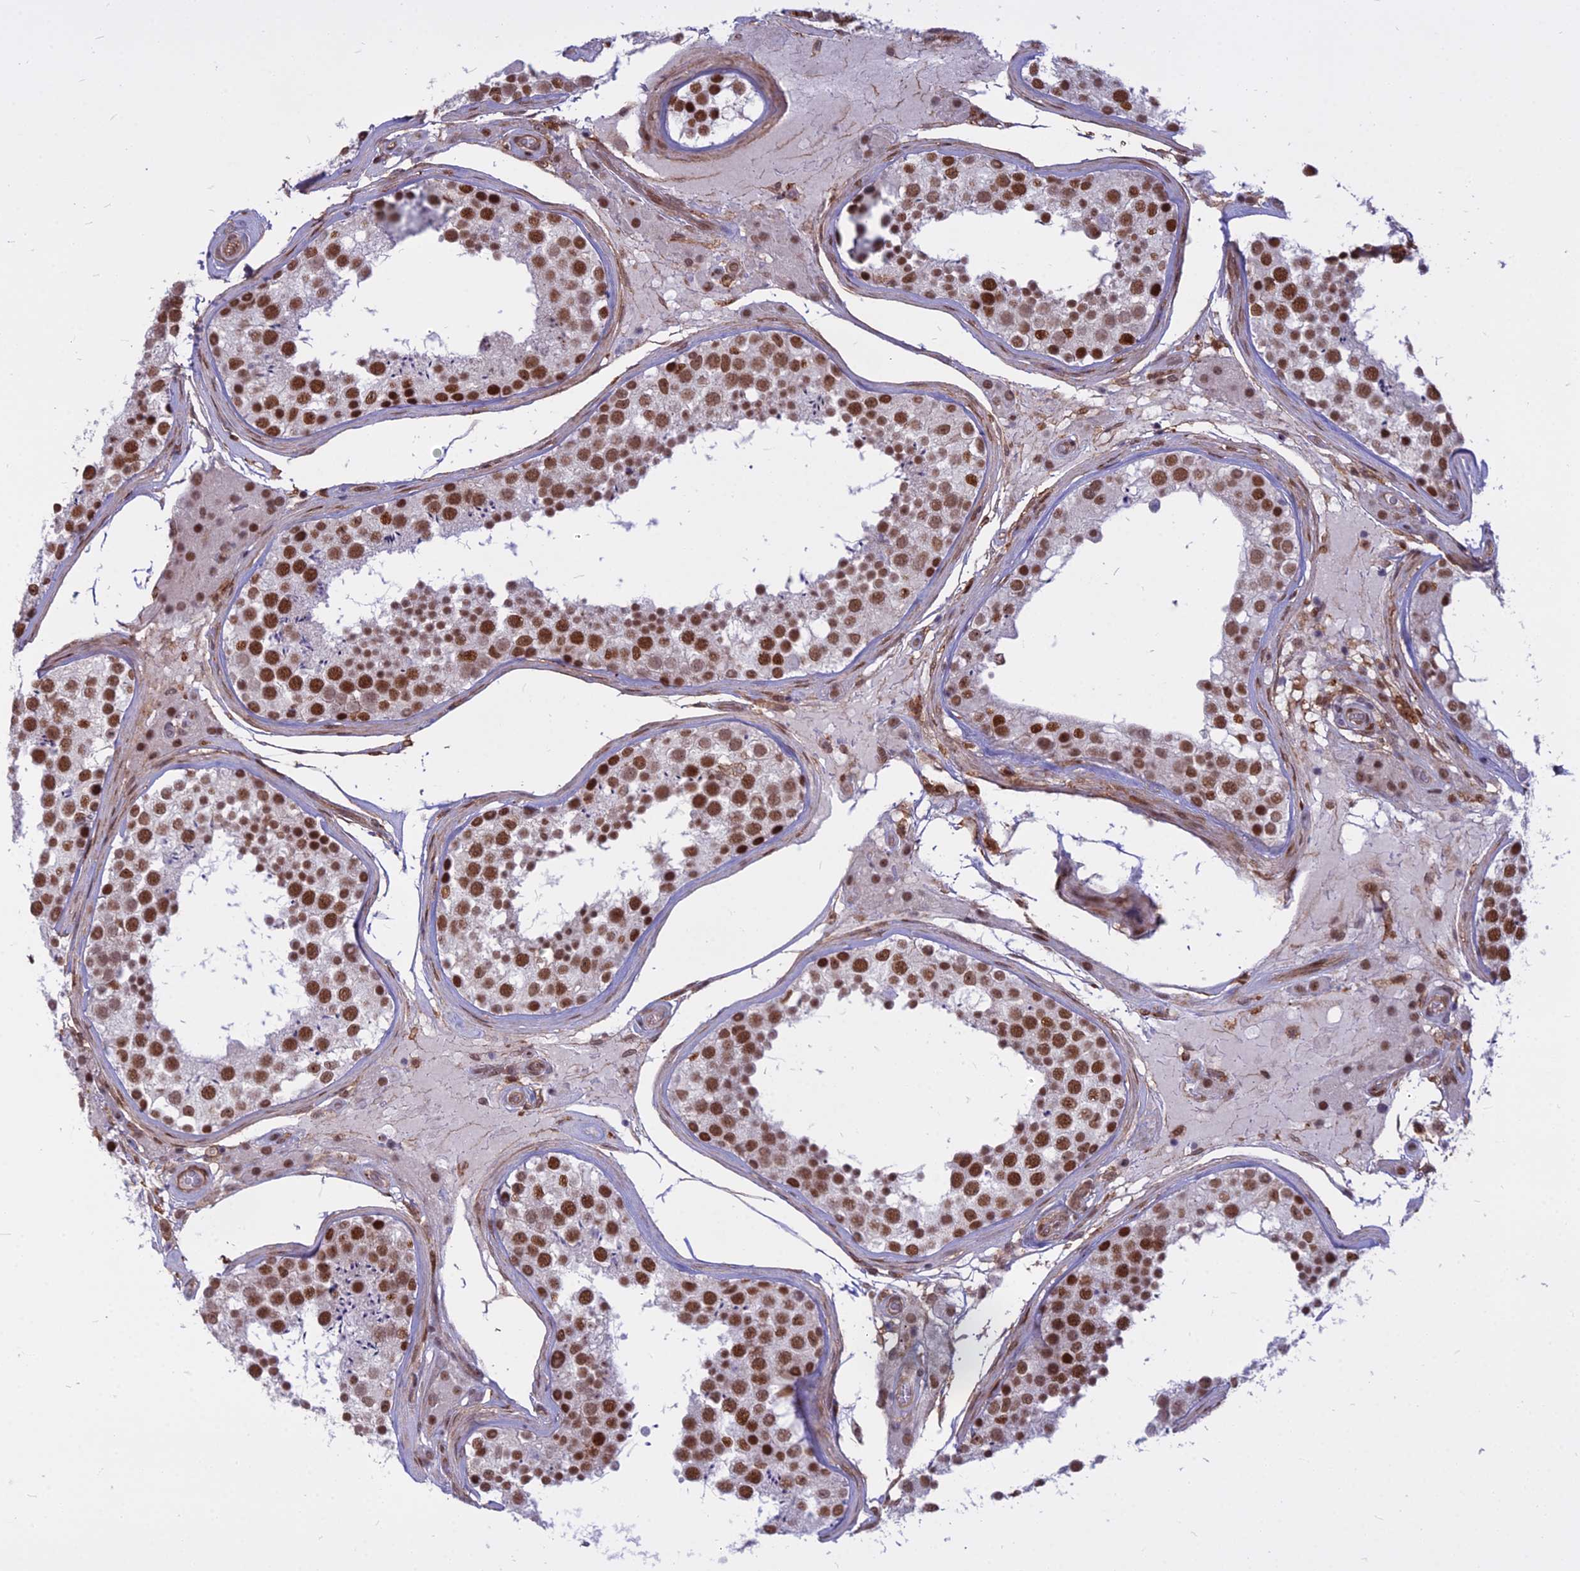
{"staining": {"intensity": "strong", "quantity": ">75%", "location": "nuclear"}, "tissue": "testis", "cell_type": "Cells in seminiferous ducts", "image_type": "normal", "snomed": [{"axis": "morphology", "description": "Normal tissue, NOS"}, {"axis": "topography", "description": "Testis"}], "caption": "A histopathology image of testis stained for a protein exhibits strong nuclear brown staining in cells in seminiferous ducts. (brown staining indicates protein expression, while blue staining denotes nuclei).", "gene": "ALG10B", "patient": {"sex": "male", "age": 46}}